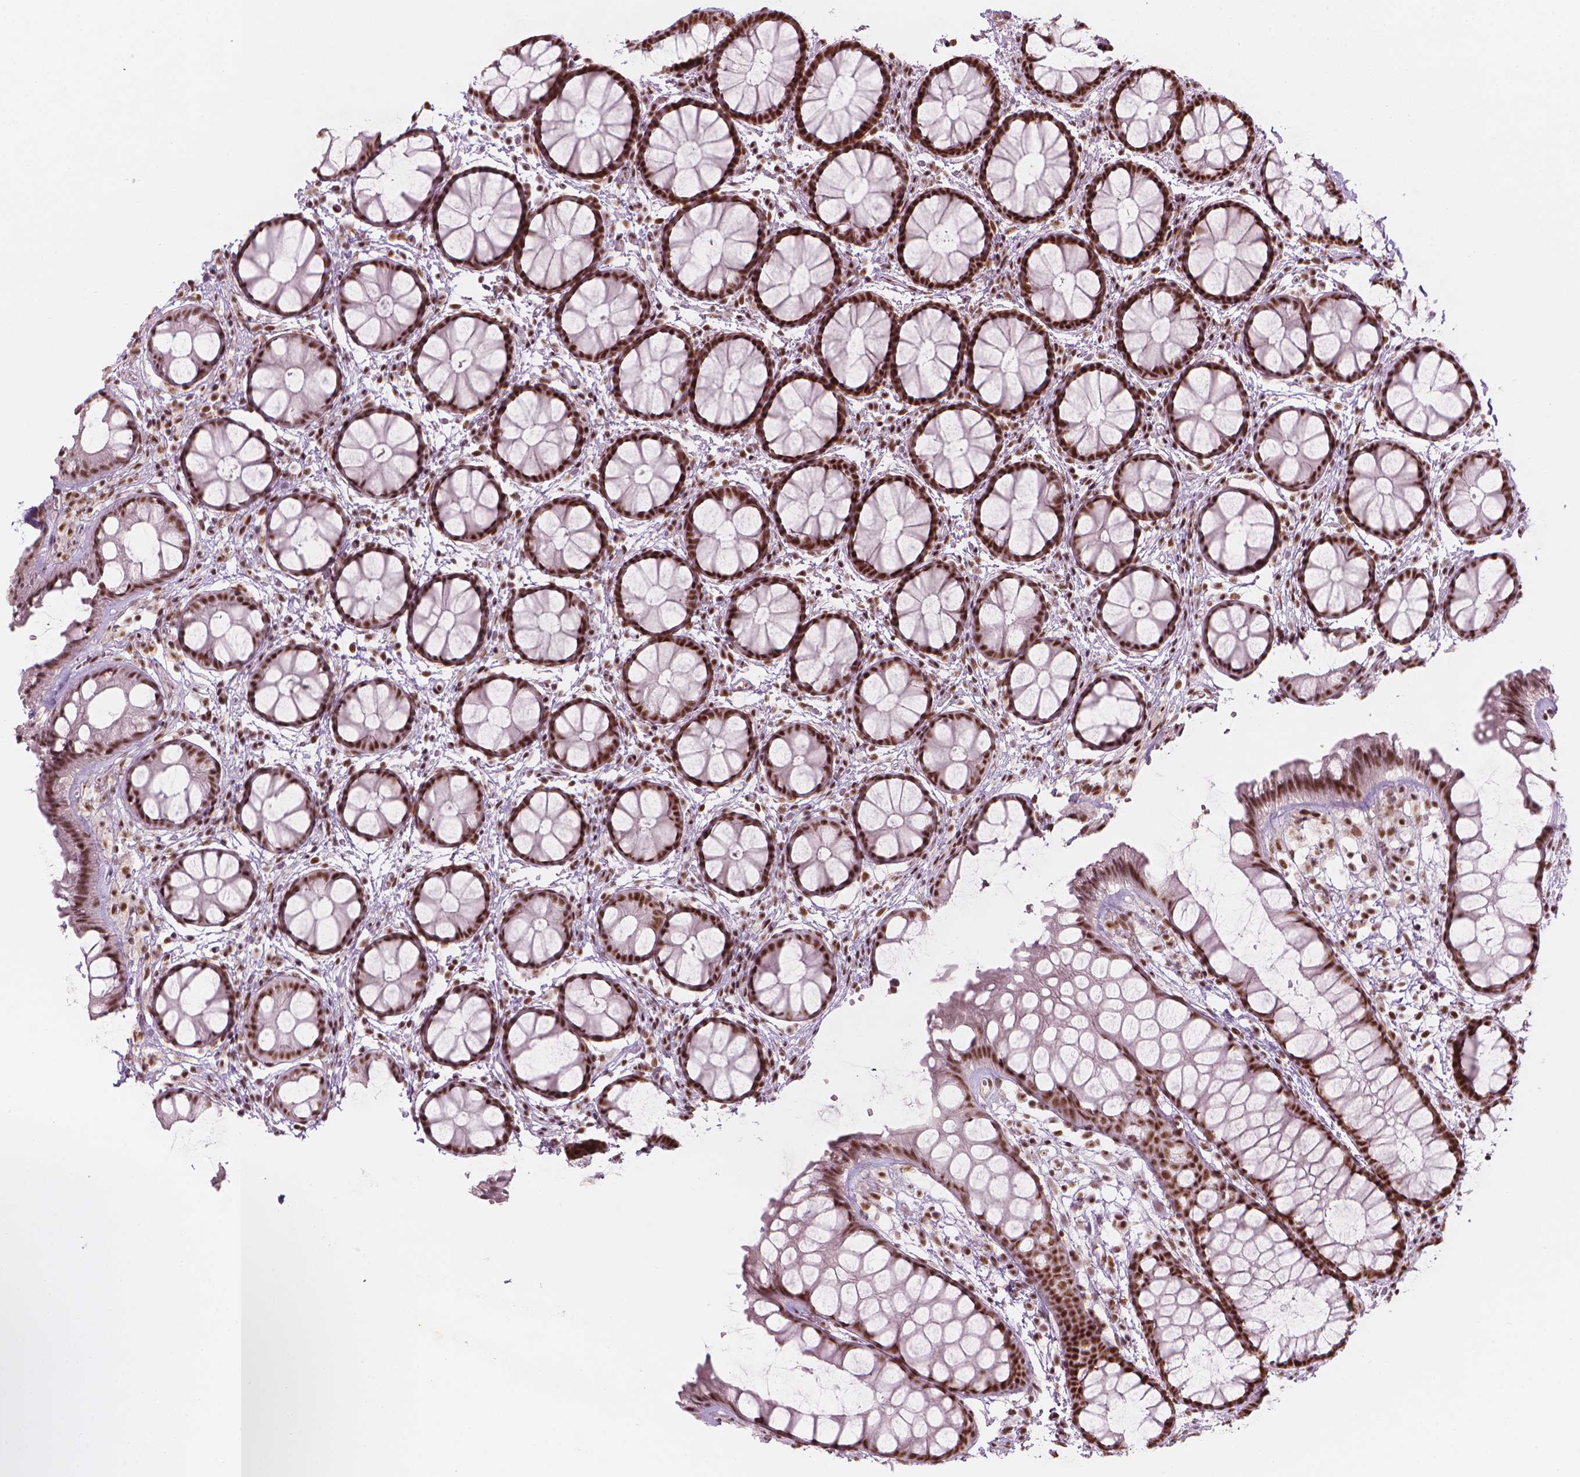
{"staining": {"intensity": "strong", "quantity": ">75%", "location": "nuclear"}, "tissue": "rectum", "cell_type": "Glandular cells", "image_type": "normal", "snomed": [{"axis": "morphology", "description": "Normal tissue, NOS"}, {"axis": "topography", "description": "Rectum"}], "caption": "Protein expression by IHC exhibits strong nuclear positivity in about >75% of glandular cells in benign rectum.", "gene": "ELF2", "patient": {"sex": "female", "age": 62}}